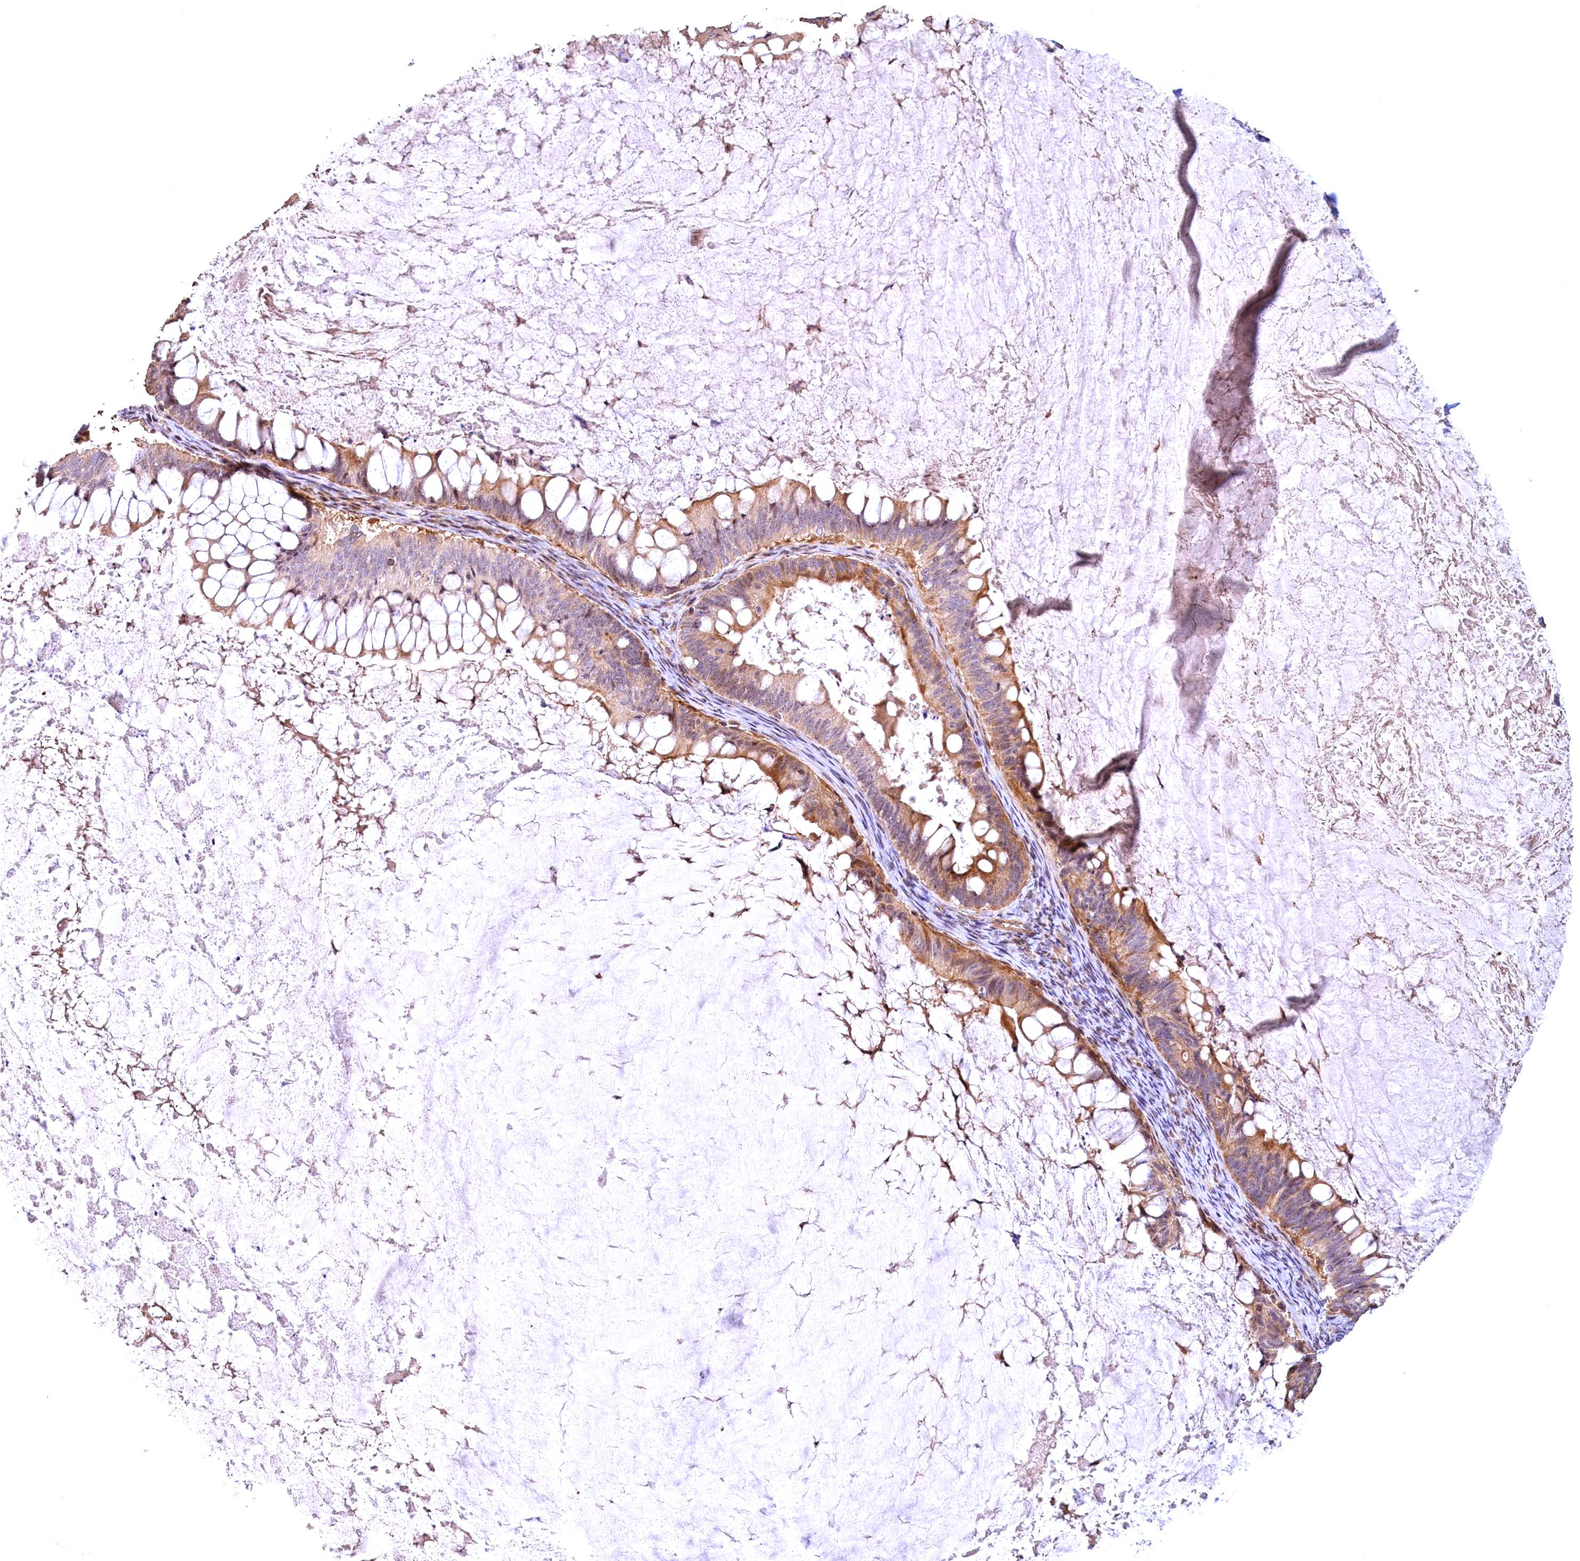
{"staining": {"intensity": "moderate", "quantity": ">75%", "location": "cytoplasmic/membranous"}, "tissue": "ovarian cancer", "cell_type": "Tumor cells", "image_type": "cancer", "snomed": [{"axis": "morphology", "description": "Cystadenocarcinoma, mucinous, NOS"}, {"axis": "topography", "description": "Ovary"}], "caption": "Immunohistochemistry staining of ovarian cancer, which shows medium levels of moderate cytoplasmic/membranous expression in approximately >75% of tumor cells indicating moderate cytoplasmic/membranous protein expression. The staining was performed using DAB (brown) for protein detection and nuclei were counterstained in hematoxylin (blue).", "gene": "FUZ", "patient": {"sex": "female", "age": 61}}